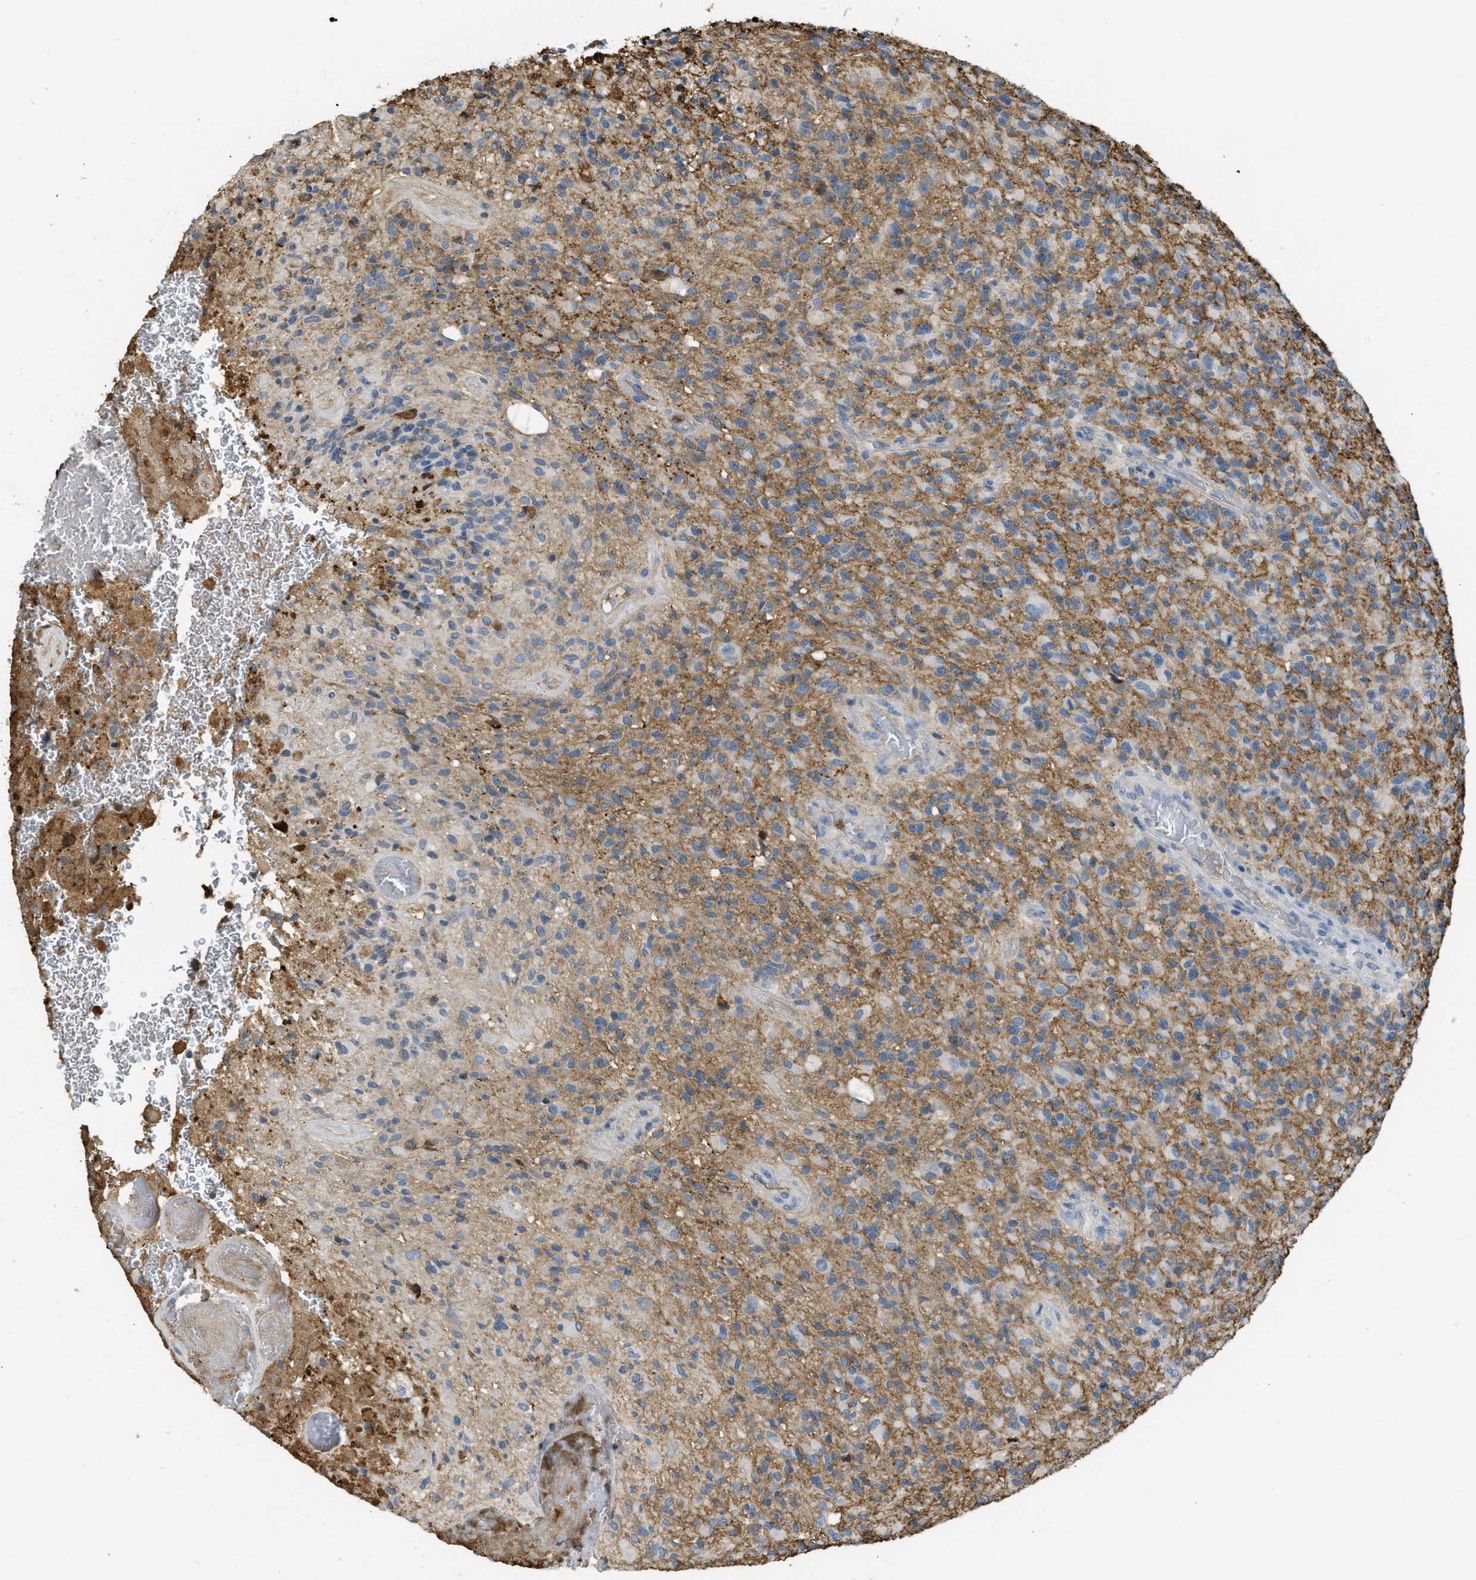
{"staining": {"intensity": "moderate", "quantity": "<25%", "location": "cytoplasmic/membranous"}, "tissue": "glioma", "cell_type": "Tumor cells", "image_type": "cancer", "snomed": [{"axis": "morphology", "description": "Glioma, malignant, High grade"}, {"axis": "topography", "description": "Brain"}], "caption": "Immunohistochemistry photomicrograph of high-grade glioma (malignant) stained for a protein (brown), which reveals low levels of moderate cytoplasmic/membranous staining in about <25% of tumor cells.", "gene": "PRTN3", "patient": {"sex": "male", "age": 71}}